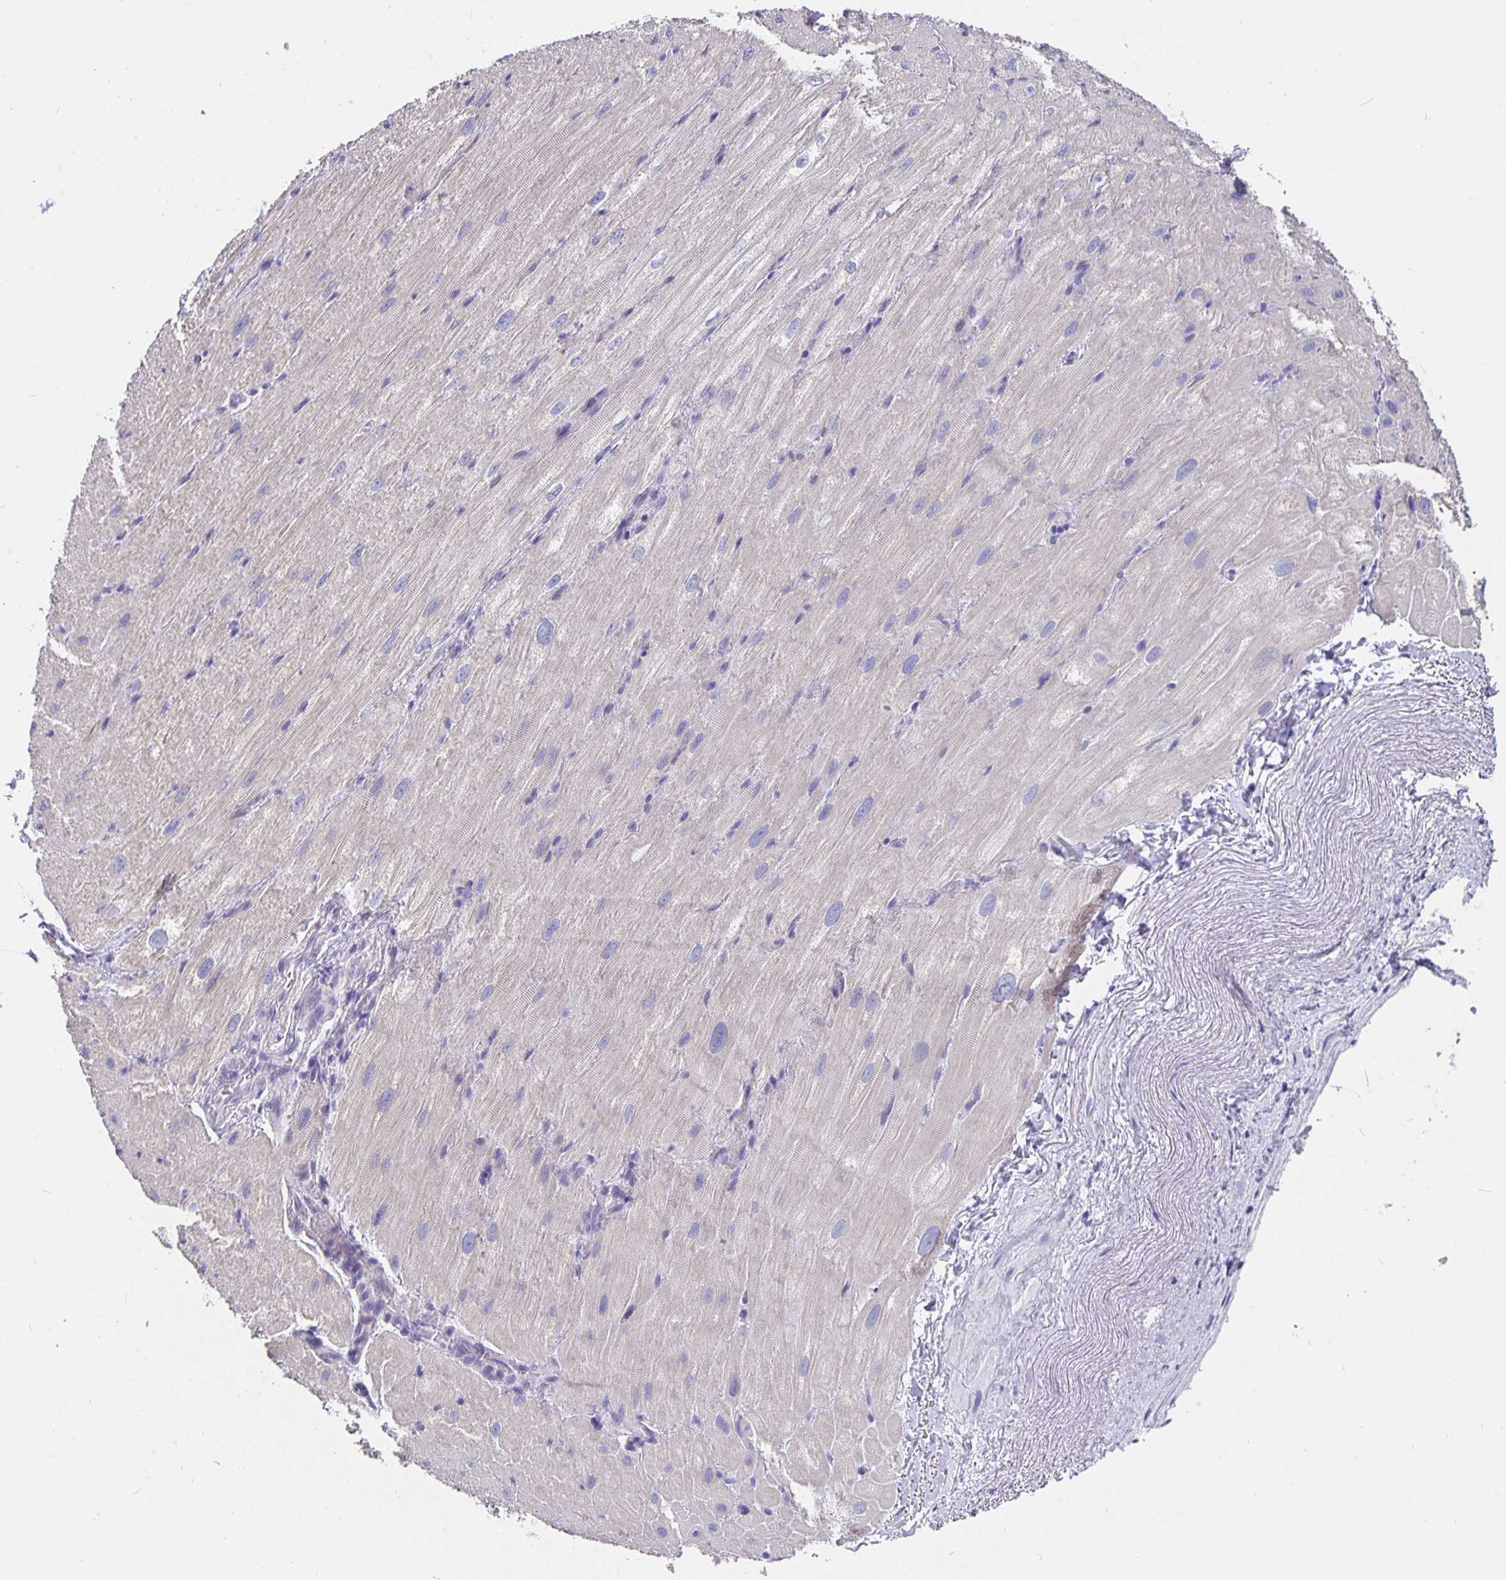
{"staining": {"intensity": "negative", "quantity": "none", "location": "none"}, "tissue": "heart muscle", "cell_type": "Cardiomyocytes", "image_type": "normal", "snomed": [{"axis": "morphology", "description": "Normal tissue, NOS"}, {"axis": "topography", "description": "Heart"}], "caption": "High power microscopy image of an immunohistochemistry (IHC) photomicrograph of unremarkable heart muscle, revealing no significant staining in cardiomyocytes. The staining is performed using DAB brown chromogen with nuclei counter-stained in using hematoxylin.", "gene": "CFAP74", "patient": {"sex": "male", "age": 62}}